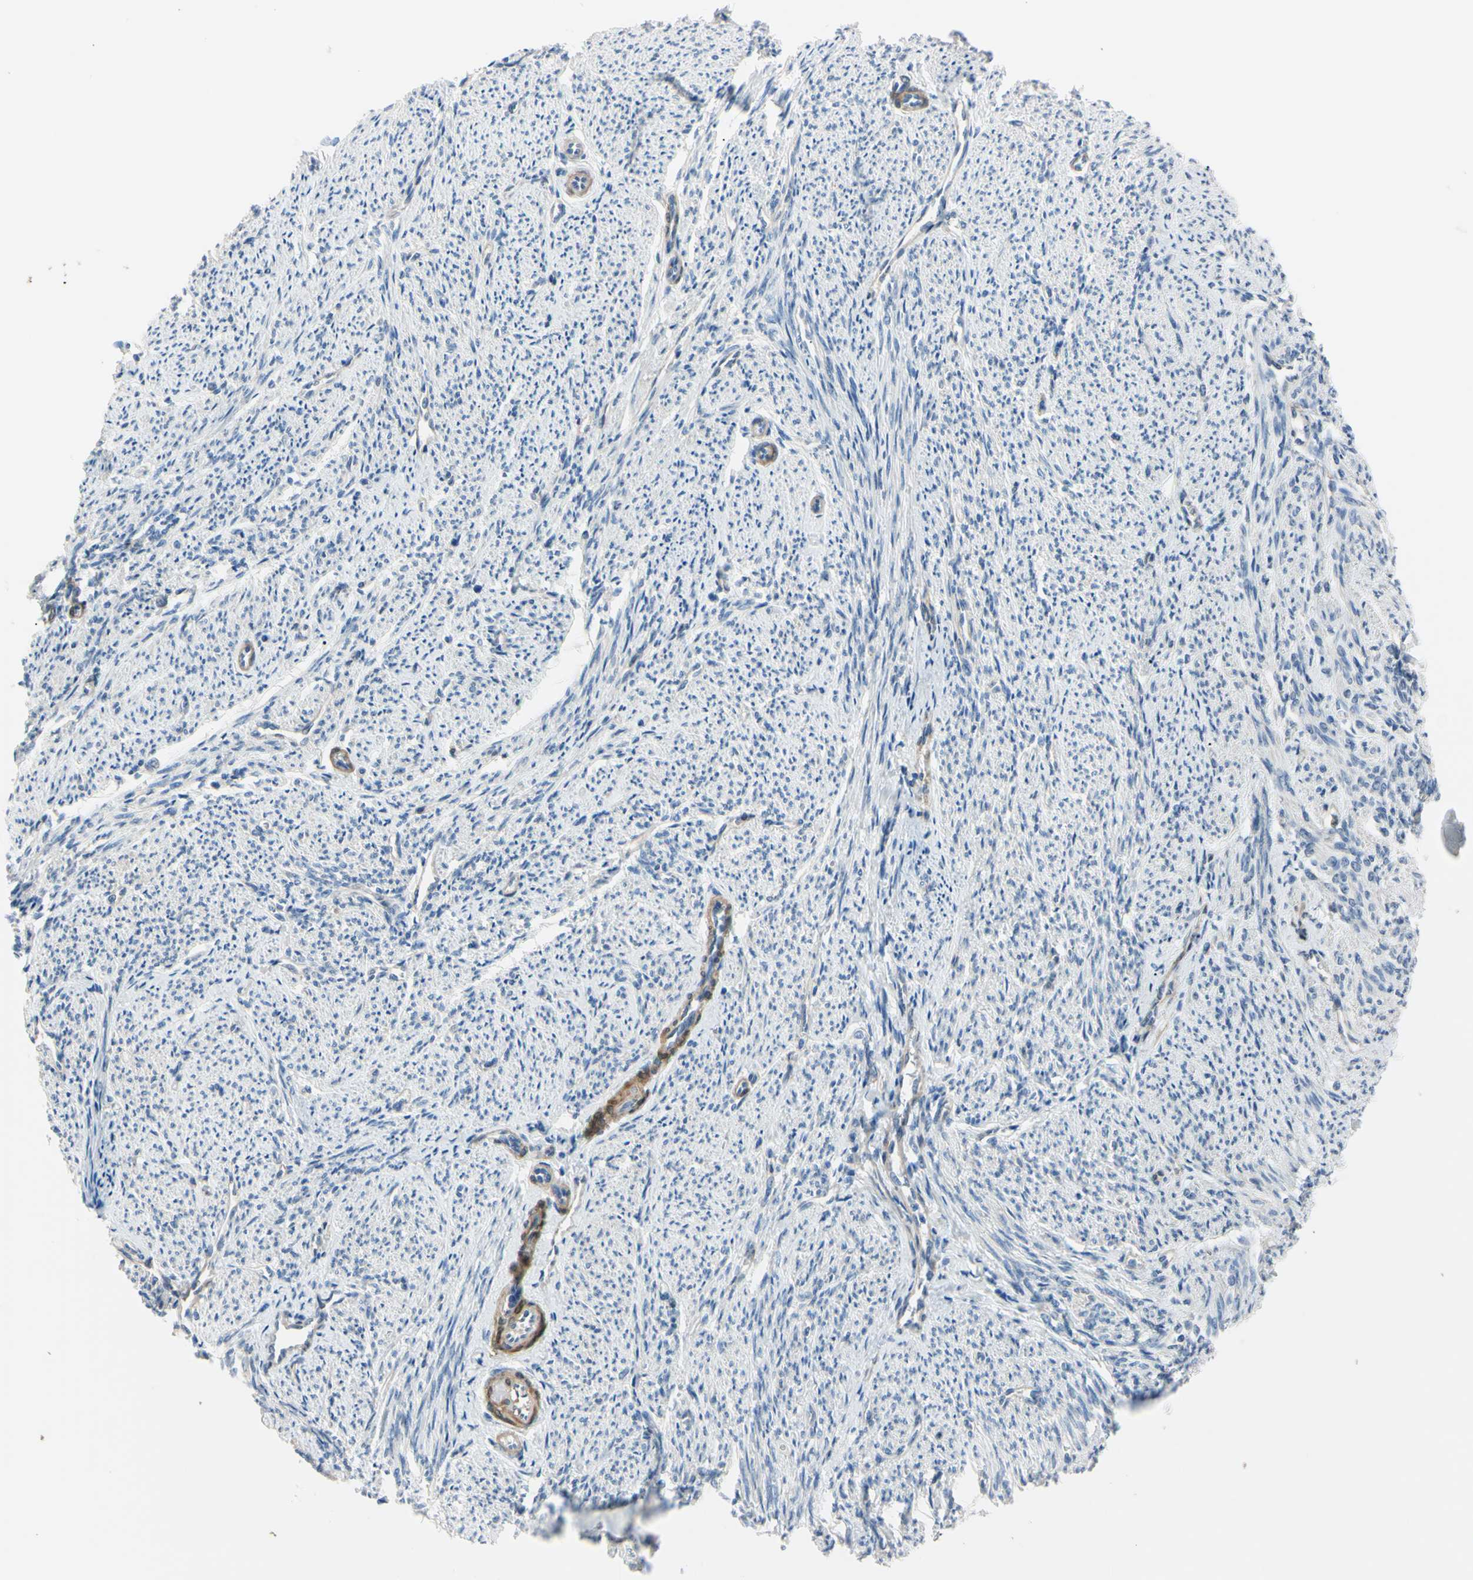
{"staining": {"intensity": "weak", "quantity": "<25%", "location": "cytoplasmic/membranous"}, "tissue": "smooth muscle", "cell_type": "Smooth muscle cells", "image_type": "normal", "snomed": [{"axis": "morphology", "description": "Normal tissue, NOS"}, {"axis": "topography", "description": "Smooth muscle"}], "caption": "DAB immunohistochemical staining of unremarkable human smooth muscle reveals no significant staining in smooth muscle cells. The staining was performed using DAB (3,3'-diaminobenzidine) to visualize the protein expression in brown, while the nuclei were stained in blue with hematoxylin (Magnification: 20x).", "gene": "NOL3", "patient": {"sex": "female", "age": 65}}